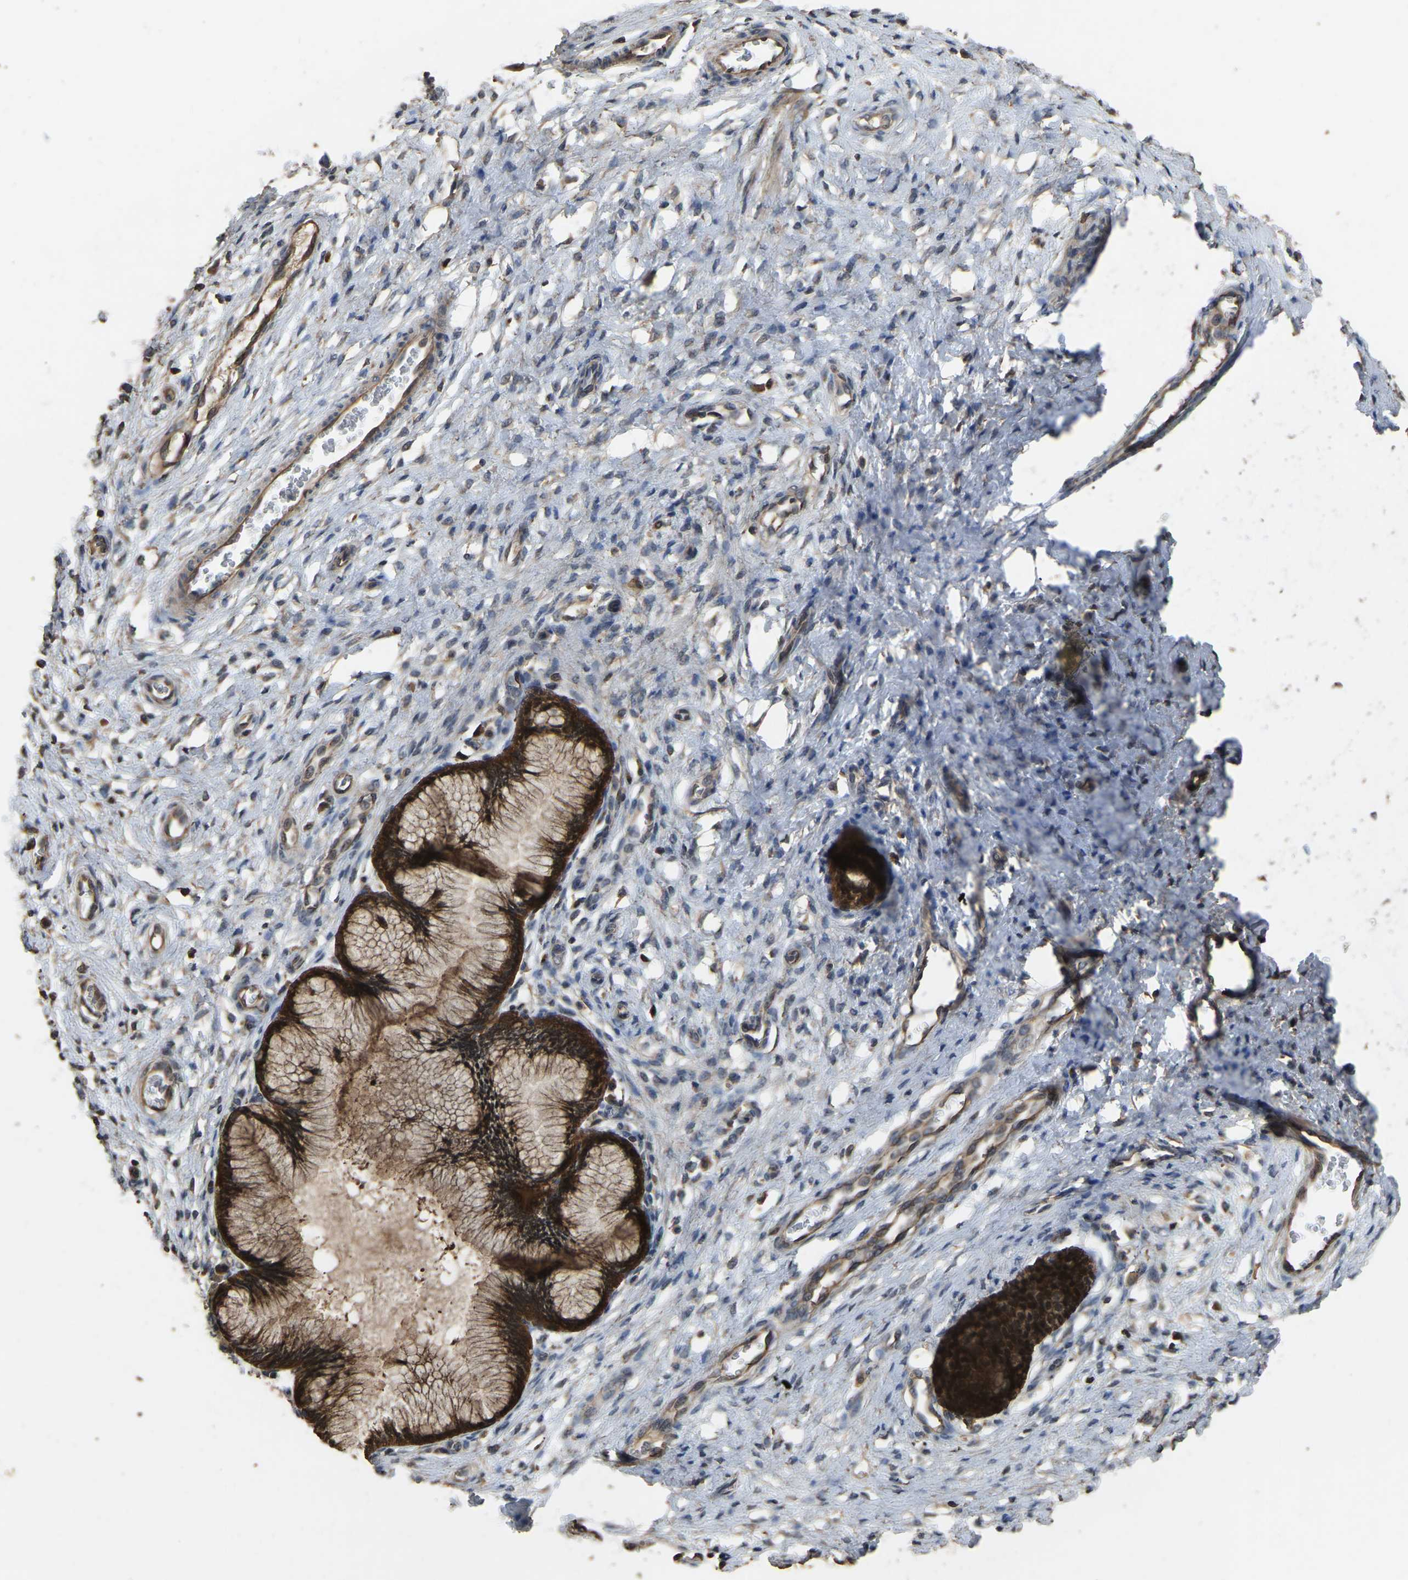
{"staining": {"intensity": "strong", "quantity": ">75%", "location": "cytoplasmic/membranous"}, "tissue": "cervix", "cell_type": "Glandular cells", "image_type": "normal", "snomed": [{"axis": "morphology", "description": "Normal tissue, NOS"}, {"axis": "topography", "description": "Cervix"}], "caption": "Immunohistochemical staining of normal cervix reveals high levels of strong cytoplasmic/membranous positivity in approximately >75% of glandular cells.", "gene": "FHIT", "patient": {"sex": "female", "age": 55}}